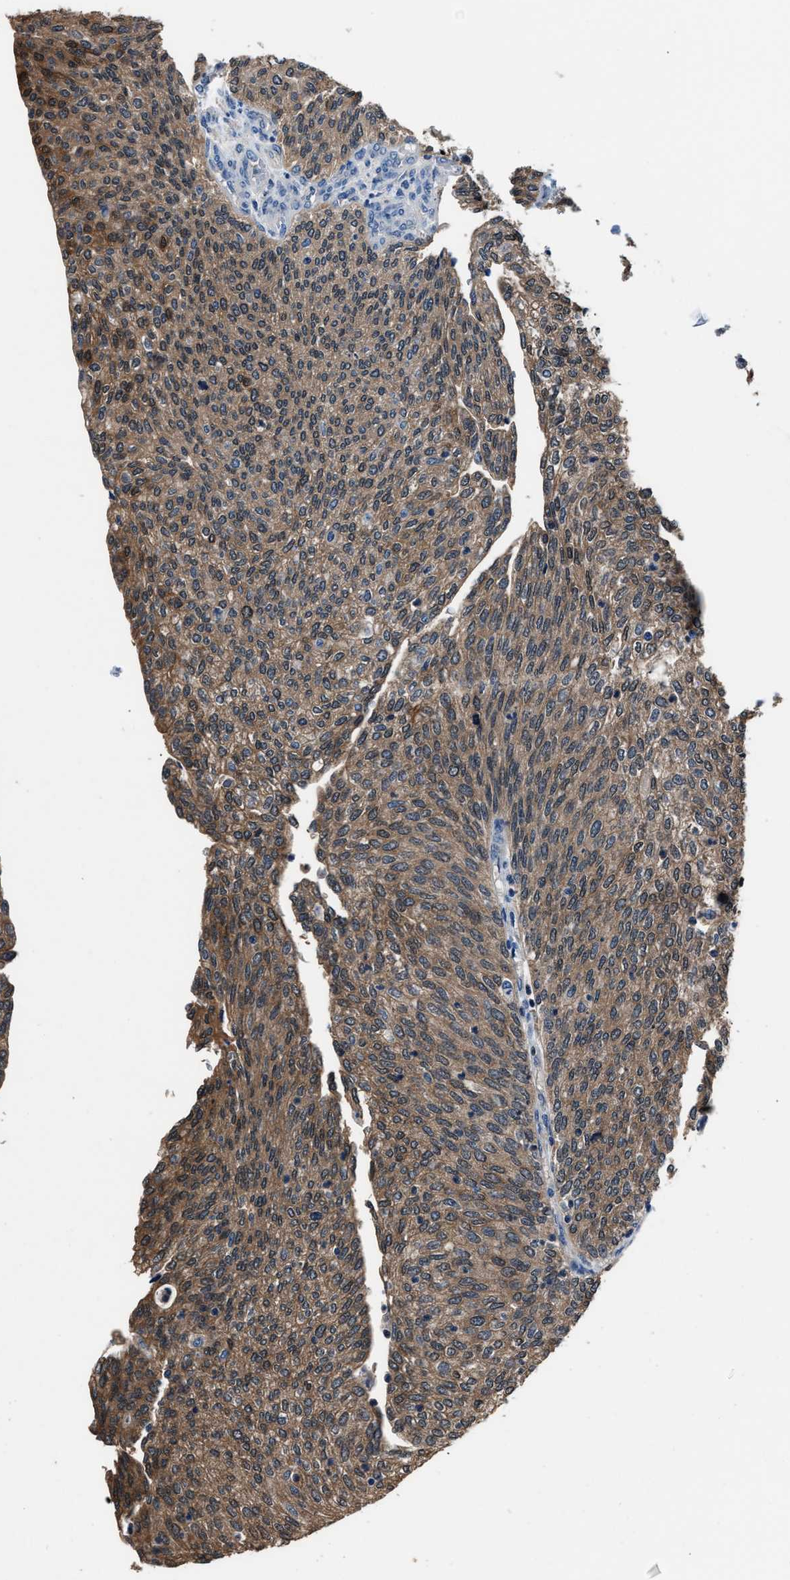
{"staining": {"intensity": "moderate", "quantity": ">75%", "location": "cytoplasmic/membranous"}, "tissue": "urothelial cancer", "cell_type": "Tumor cells", "image_type": "cancer", "snomed": [{"axis": "morphology", "description": "Urothelial carcinoma, Low grade"}, {"axis": "topography", "description": "Urinary bladder"}], "caption": "Urothelial cancer stained for a protein displays moderate cytoplasmic/membranous positivity in tumor cells. The staining was performed using DAB to visualize the protein expression in brown, while the nuclei were stained in blue with hematoxylin (Magnification: 20x).", "gene": "GSTP1", "patient": {"sex": "female", "age": 79}}